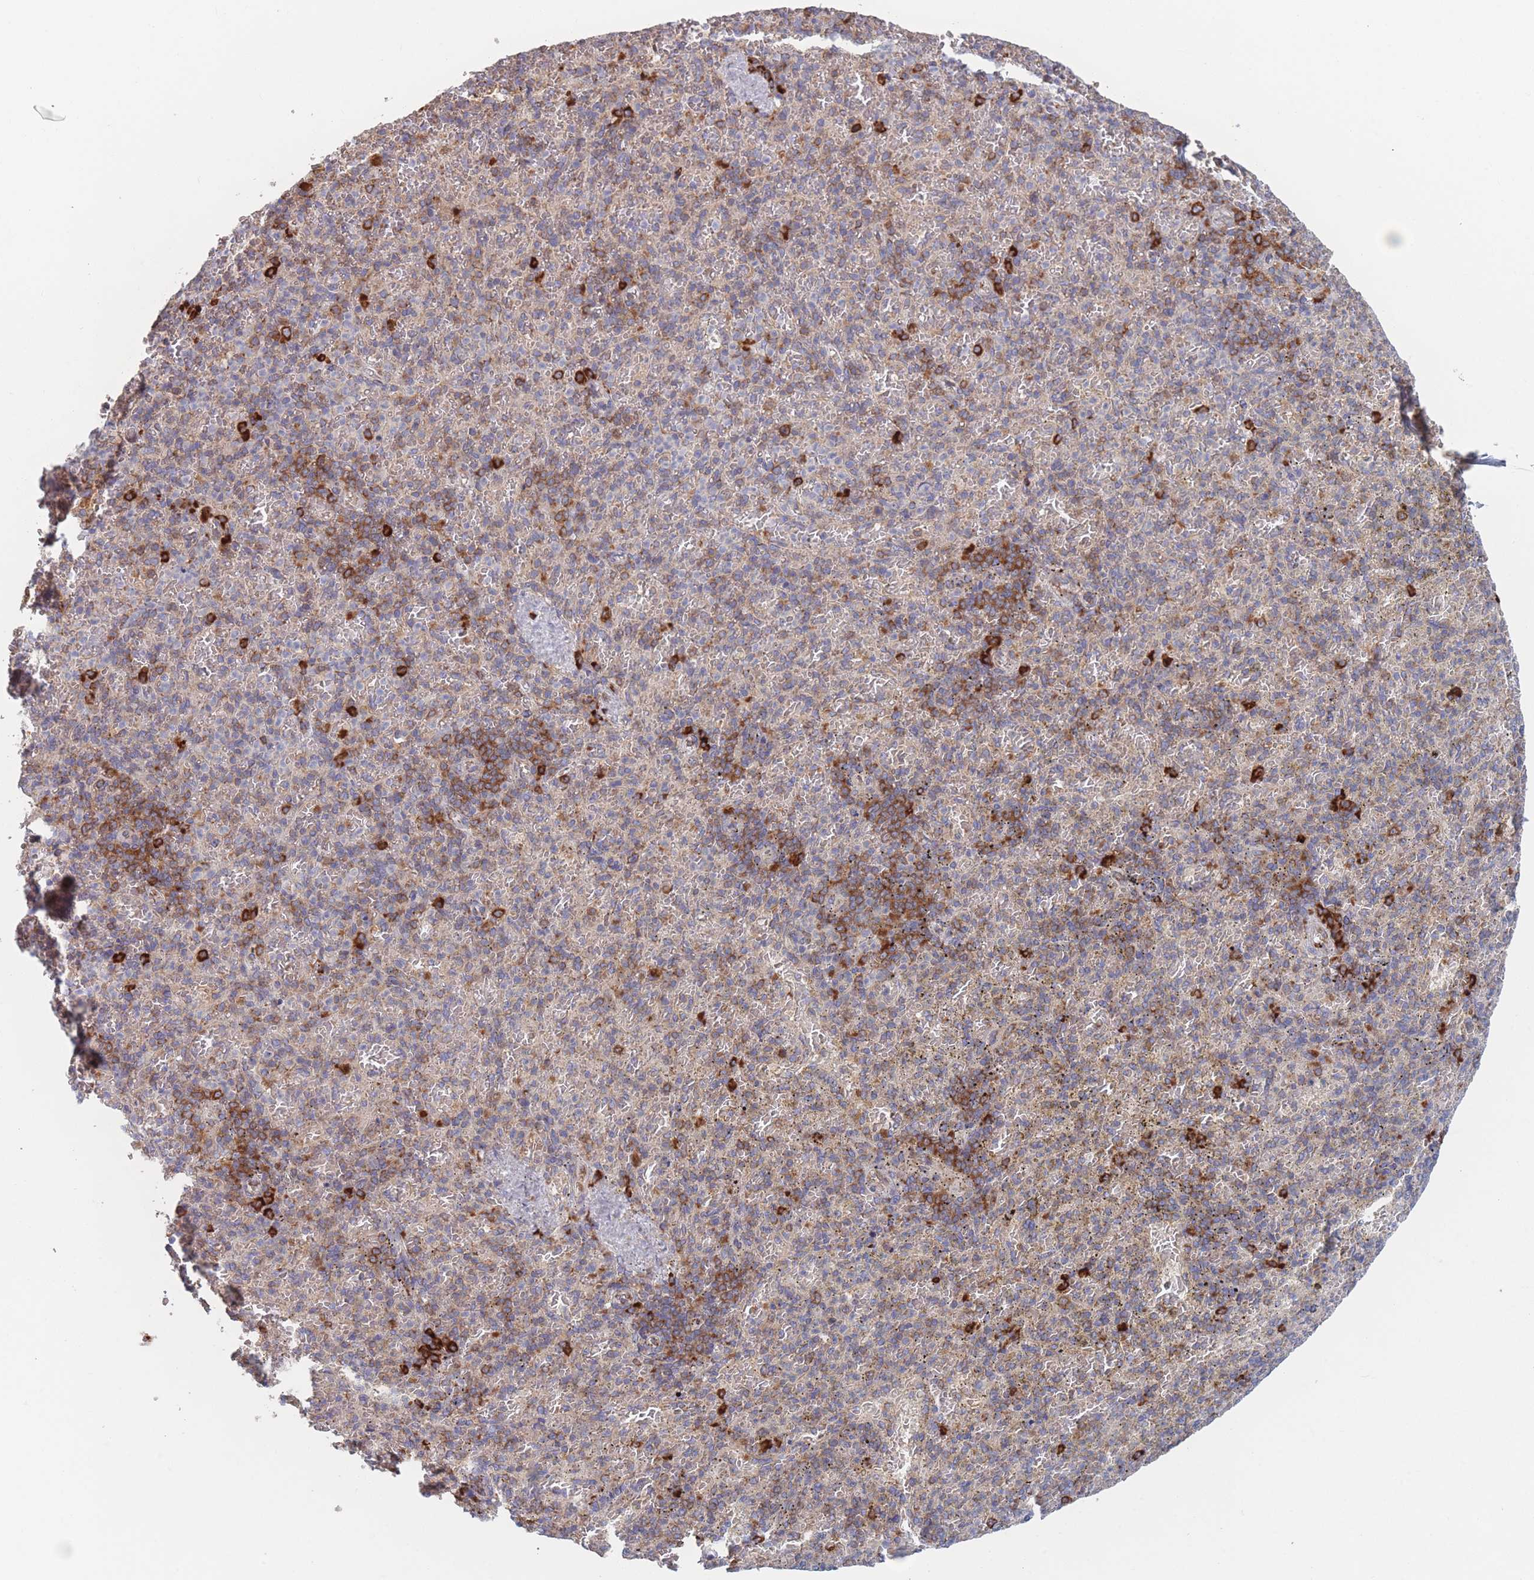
{"staining": {"intensity": "moderate", "quantity": "25%-75%", "location": "cytoplasmic/membranous"}, "tissue": "spleen", "cell_type": "Cells in red pulp", "image_type": "normal", "snomed": [{"axis": "morphology", "description": "Normal tissue, NOS"}, {"axis": "topography", "description": "Spleen"}], "caption": "Protein staining demonstrates moderate cytoplasmic/membranous expression in approximately 25%-75% of cells in red pulp in benign spleen.", "gene": "EEF1B2", "patient": {"sex": "female", "age": 74}}